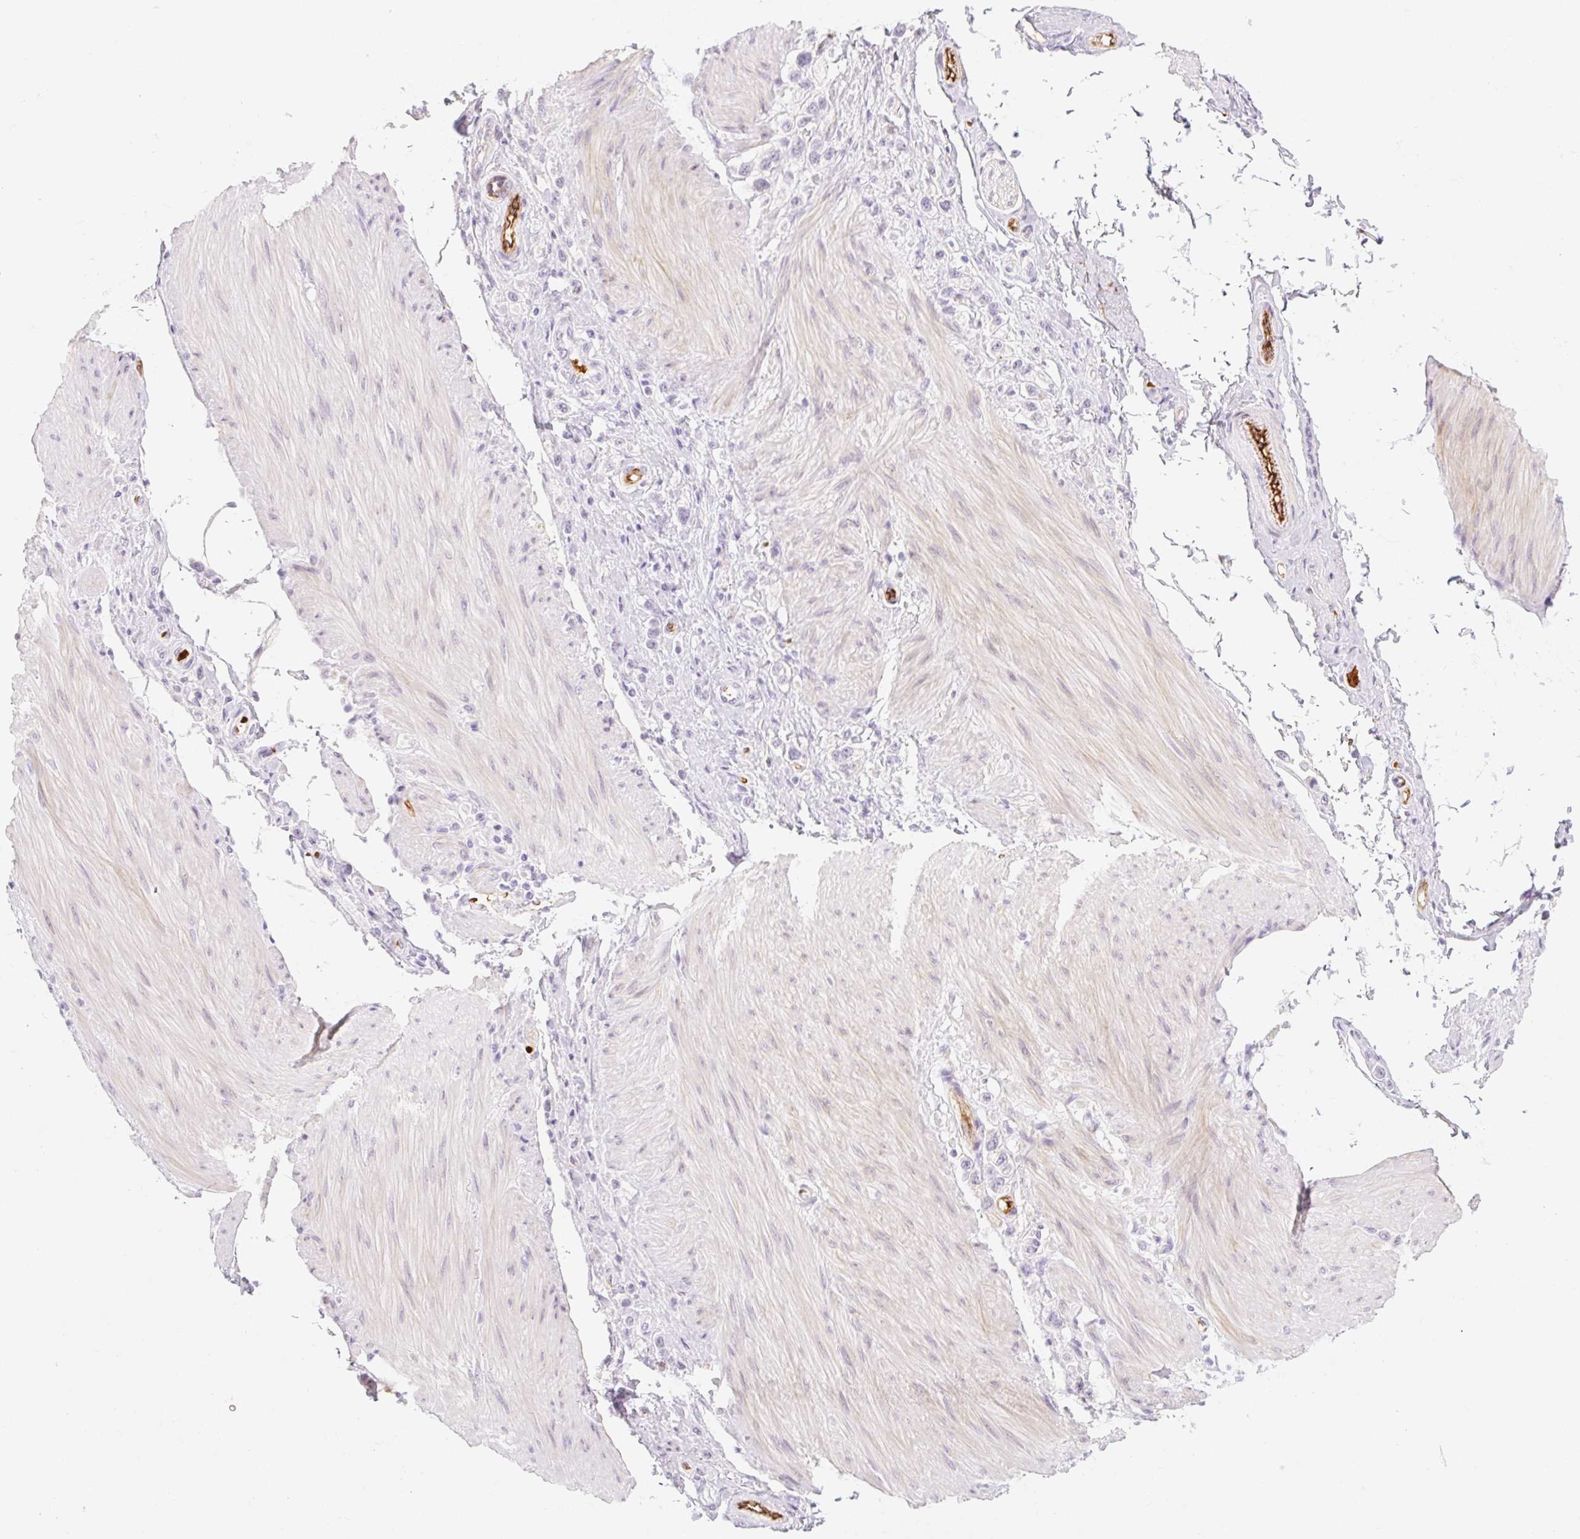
{"staining": {"intensity": "negative", "quantity": "none", "location": "none"}, "tissue": "stomach cancer", "cell_type": "Tumor cells", "image_type": "cancer", "snomed": [{"axis": "morphology", "description": "Adenocarcinoma, NOS"}, {"axis": "topography", "description": "Stomach"}], "caption": "Immunohistochemistry histopathology image of stomach adenocarcinoma stained for a protein (brown), which shows no staining in tumor cells.", "gene": "TAF1L", "patient": {"sex": "female", "age": 65}}